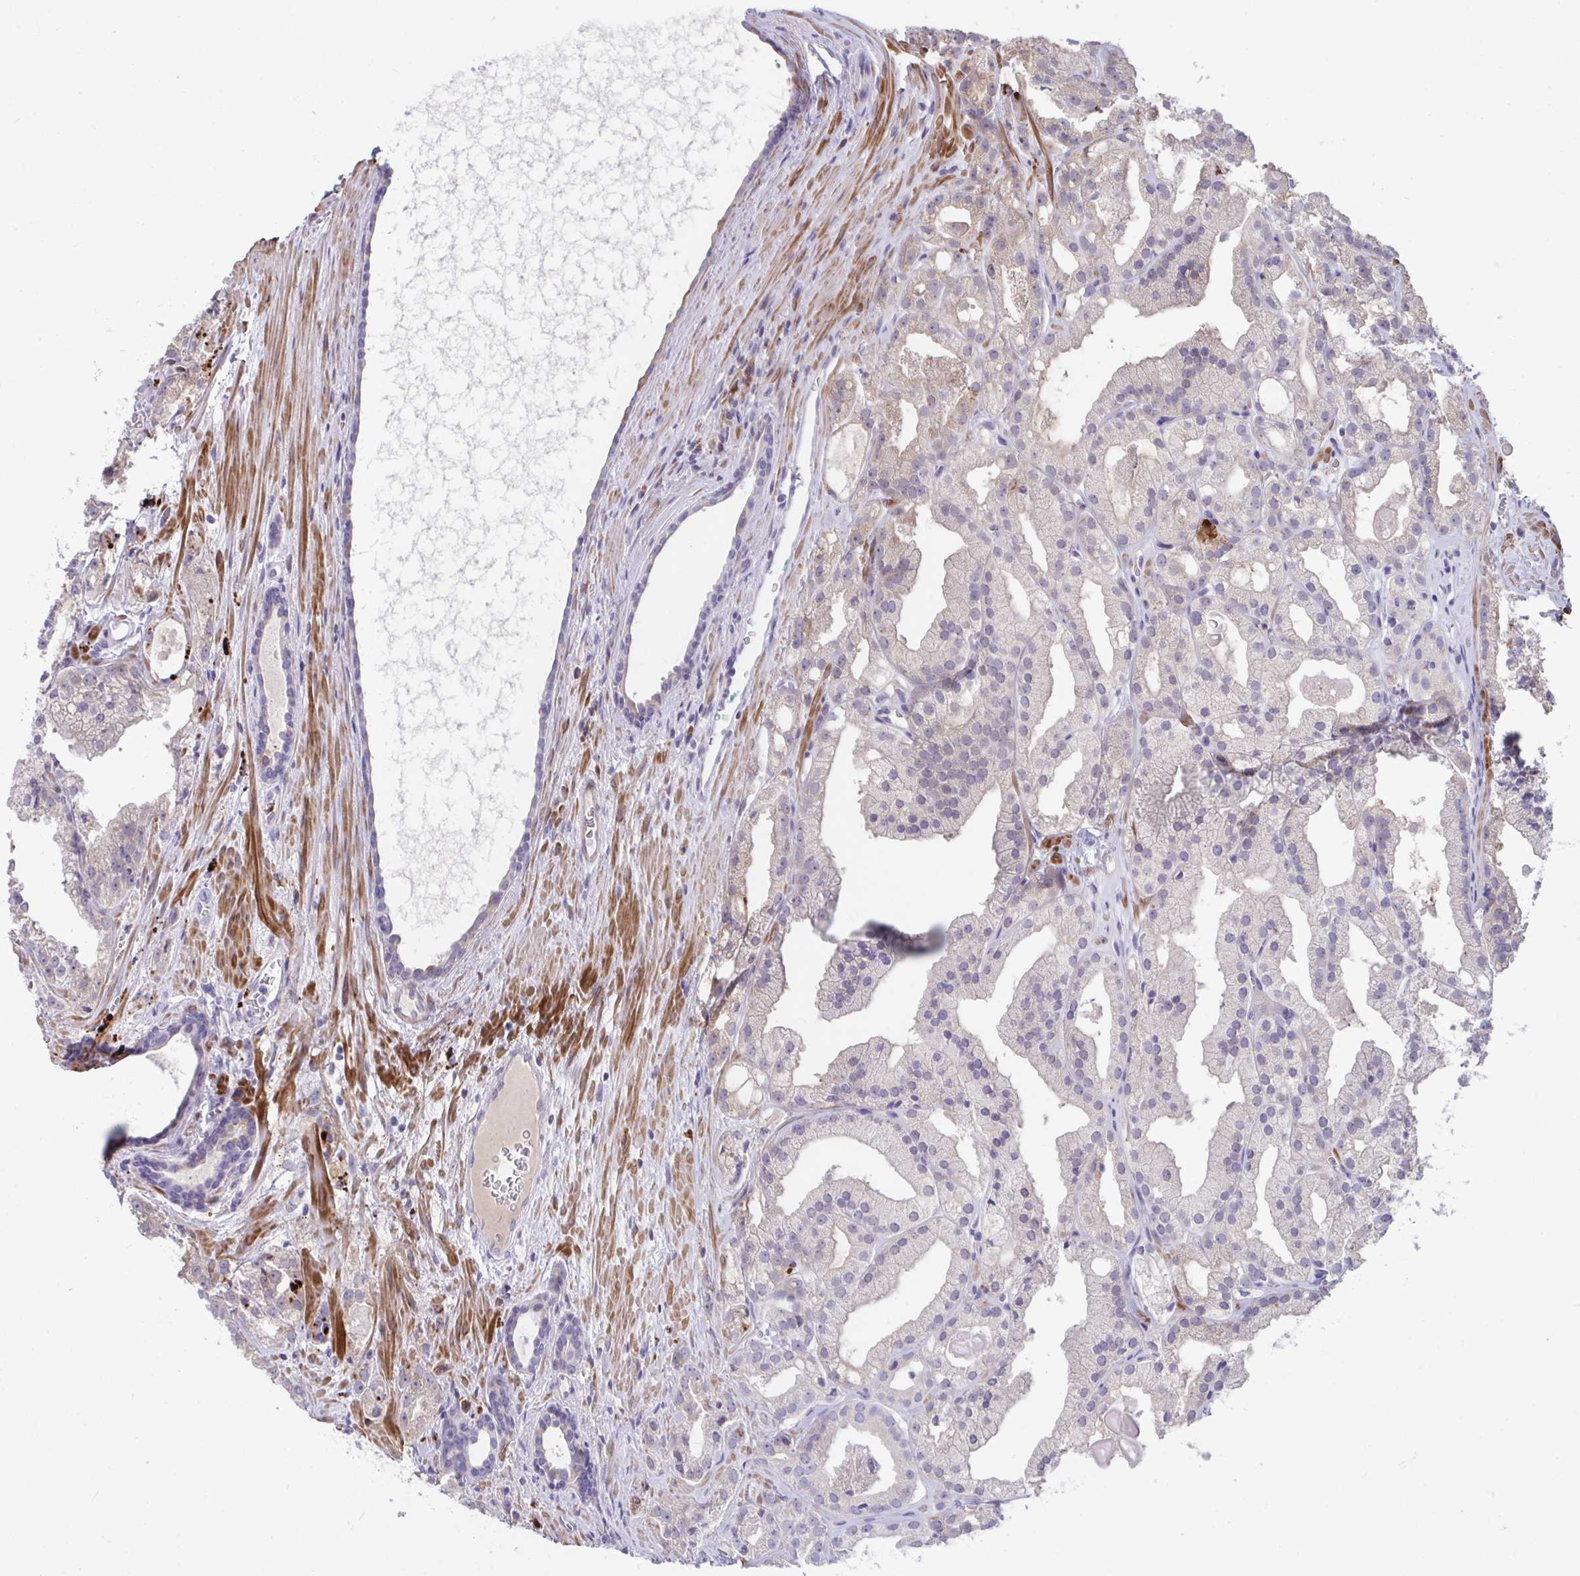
{"staining": {"intensity": "negative", "quantity": "none", "location": "none"}, "tissue": "prostate cancer", "cell_type": "Tumor cells", "image_type": "cancer", "snomed": [{"axis": "morphology", "description": "Adenocarcinoma, High grade"}, {"axis": "topography", "description": "Prostate"}], "caption": "High power microscopy image of an immunohistochemistry (IHC) histopathology image of prostate cancer (adenocarcinoma (high-grade)), revealing no significant expression in tumor cells.", "gene": "PIGZ", "patient": {"sex": "male", "age": 68}}